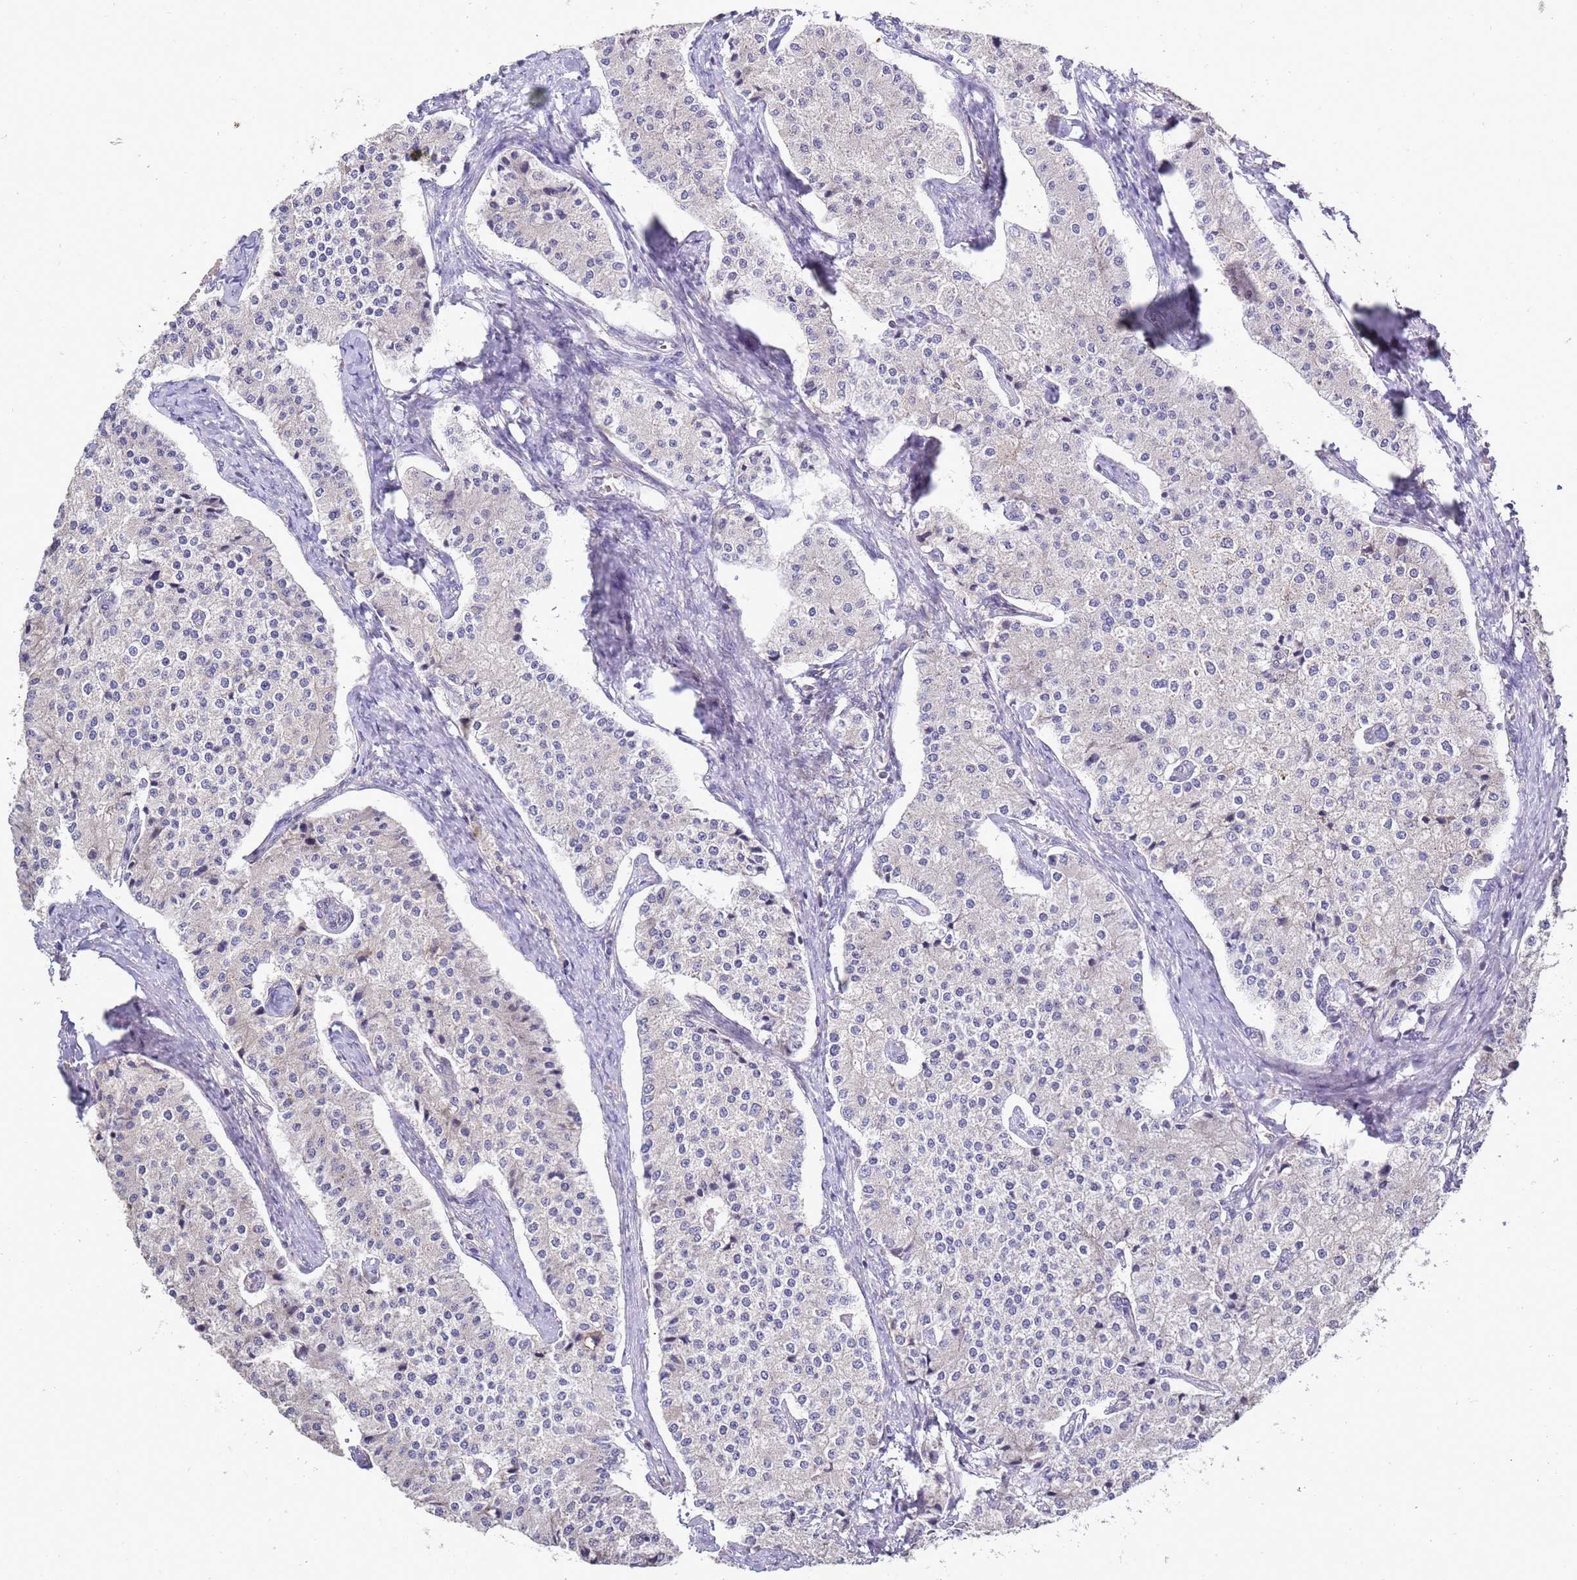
{"staining": {"intensity": "negative", "quantity": "none", "location": "none"}, "tissue": "carcinoid", "cell_type": "Tumor cells", "image_type": "cancer", "snomed": [{"axis": "morphology", "description": "Carcinoid, malignant, NOS"}, {"axis": "topography", "description": "Colon"}], "caption": "Tumor cells are negative for protein expression in human carcinoid (malignant). (DAB (3,3'-diaminobenzidine) immunohistochemistry (IHC) with hematoxylin counter stain).", "gene": "VRK2", "patient": {"sex": "female", "age": 52}}